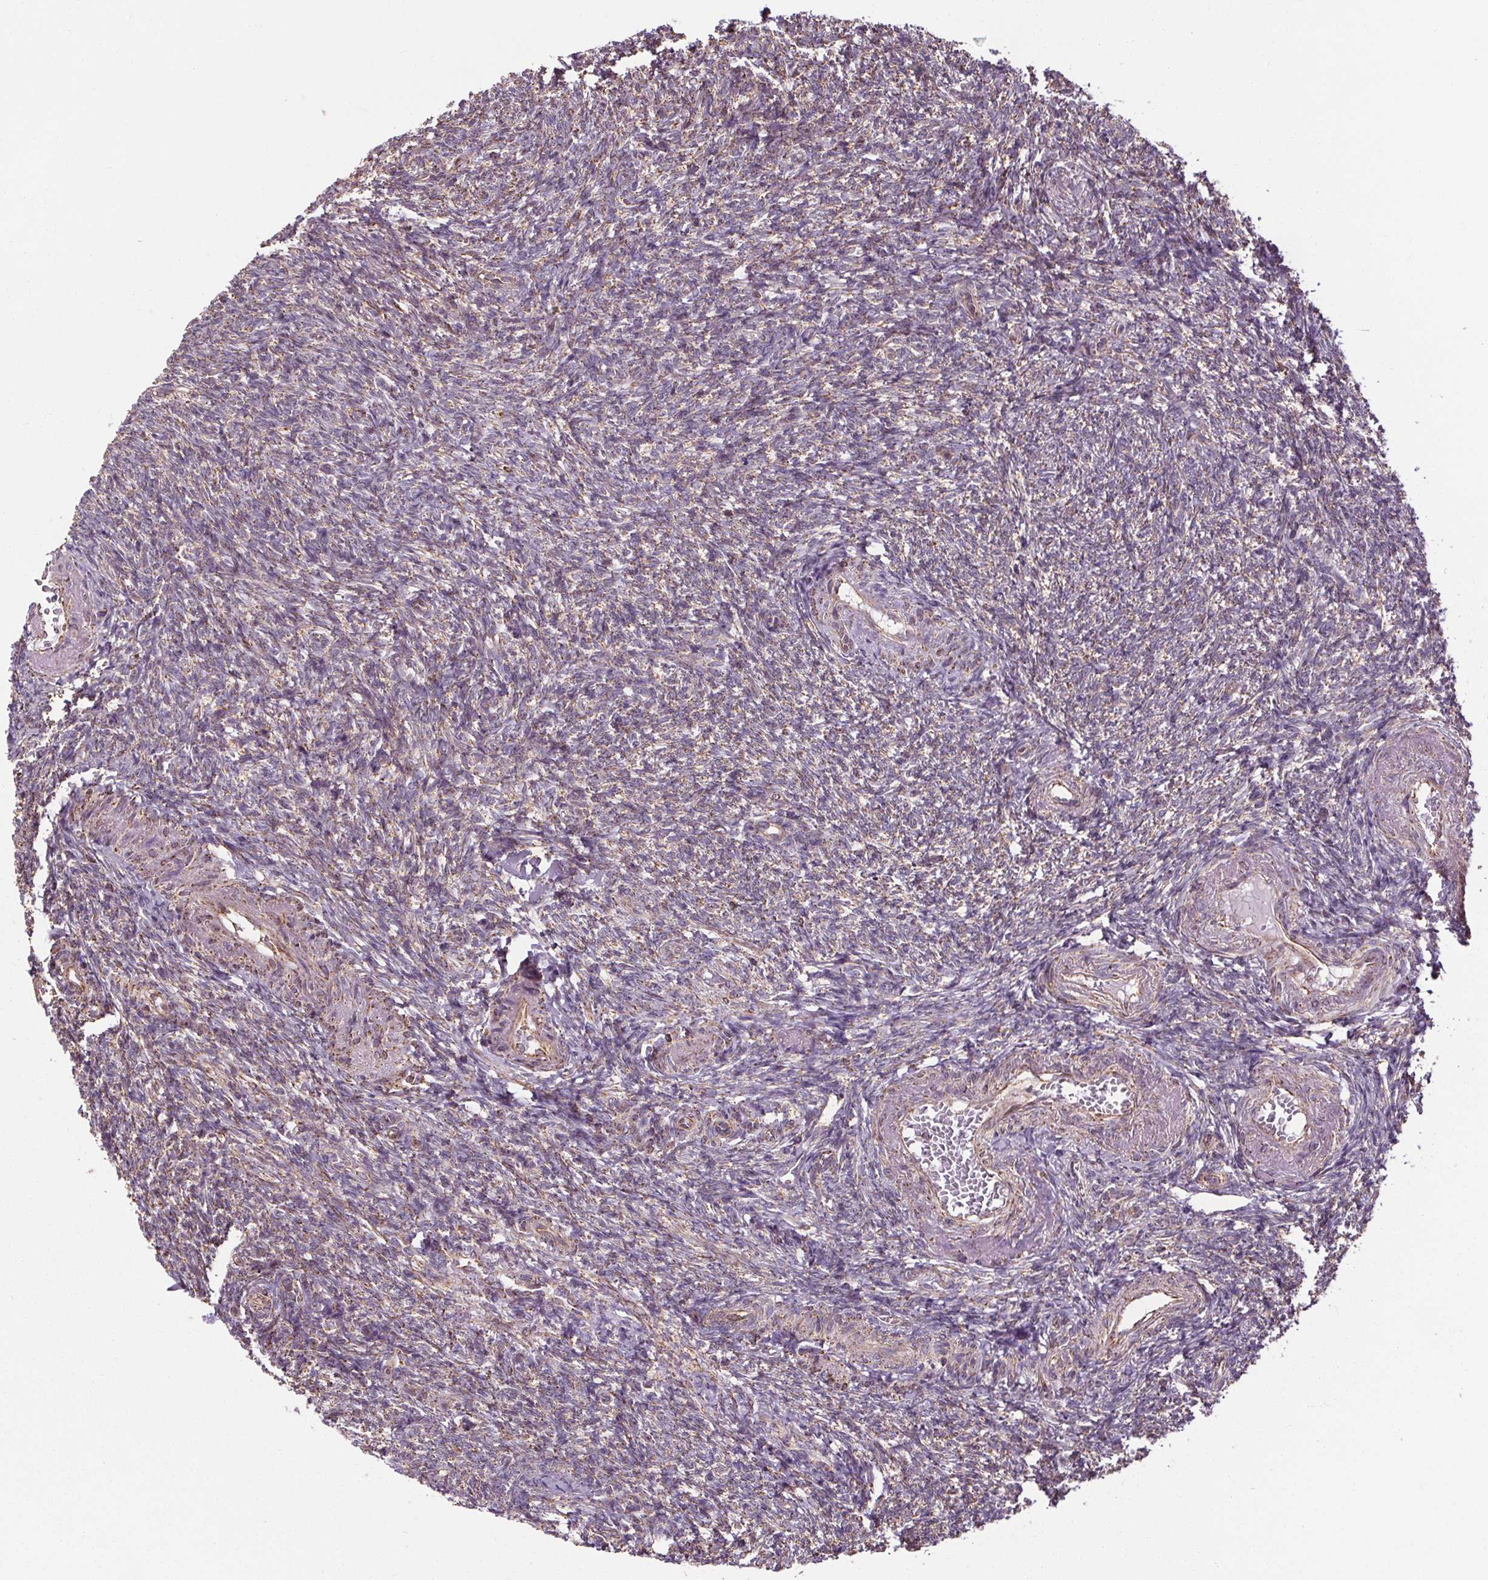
{"staining": {"intensity": "moderate", "quantity": "25%-75%", "location": "cytoplasmic/membranous"}, "tissue": "ovary", "cell_type": "Follicle cells", "image_type": "normal", "snomed": [{"axis": "morphology", "description": "Normal tissue, NOS"}, {"axis": "topography", "description": "Ovary"}], "caption": "Ovary stained with DAB (3,3'-diaminobenzidine) immunohistochemistry (IHC) displays medium levels of moderate cytoplasmic/membranous expression in about 25%-75% of follicle cells.", "gene": "ZNF548", "patient": {"sex": "female", "age": 39}}